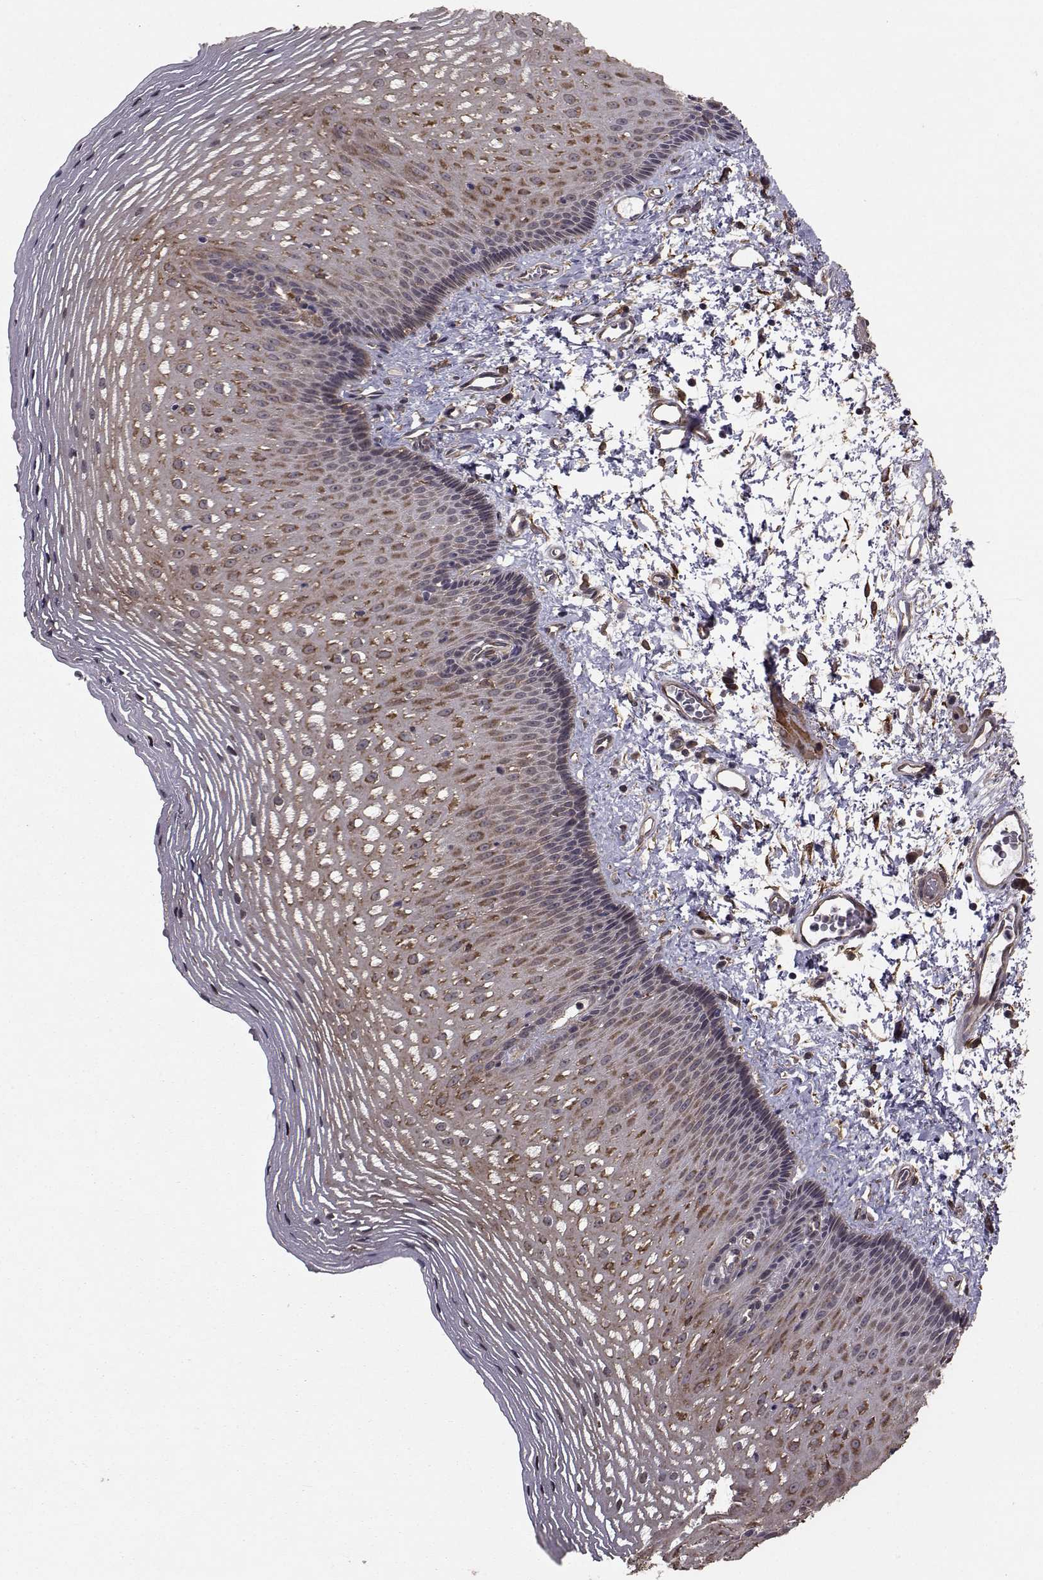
{"staining": {"intensity": "strong", "quantity": "25%-75%", "location": "cytoplasmic/membranous"}, "tissue": "esophagus", "cell_type": "Squamous epithelial cells", "image_type": "normal", "snomed": [{"axis": "morphology", "description": "Normal tissue, NOS"}, {"axis": "topography", "description": "Esophagus"}], "caption": "A high amount of strong cytoplasmic/membranous positivity is present in approximately 25%-75% of squamous epithelial cells in unremarkable esophagus. (DAB IHC with brightfield microscopy, high magnification).", "gene": "TRIP10", "patient": {"sex": "male", "age": 76}}